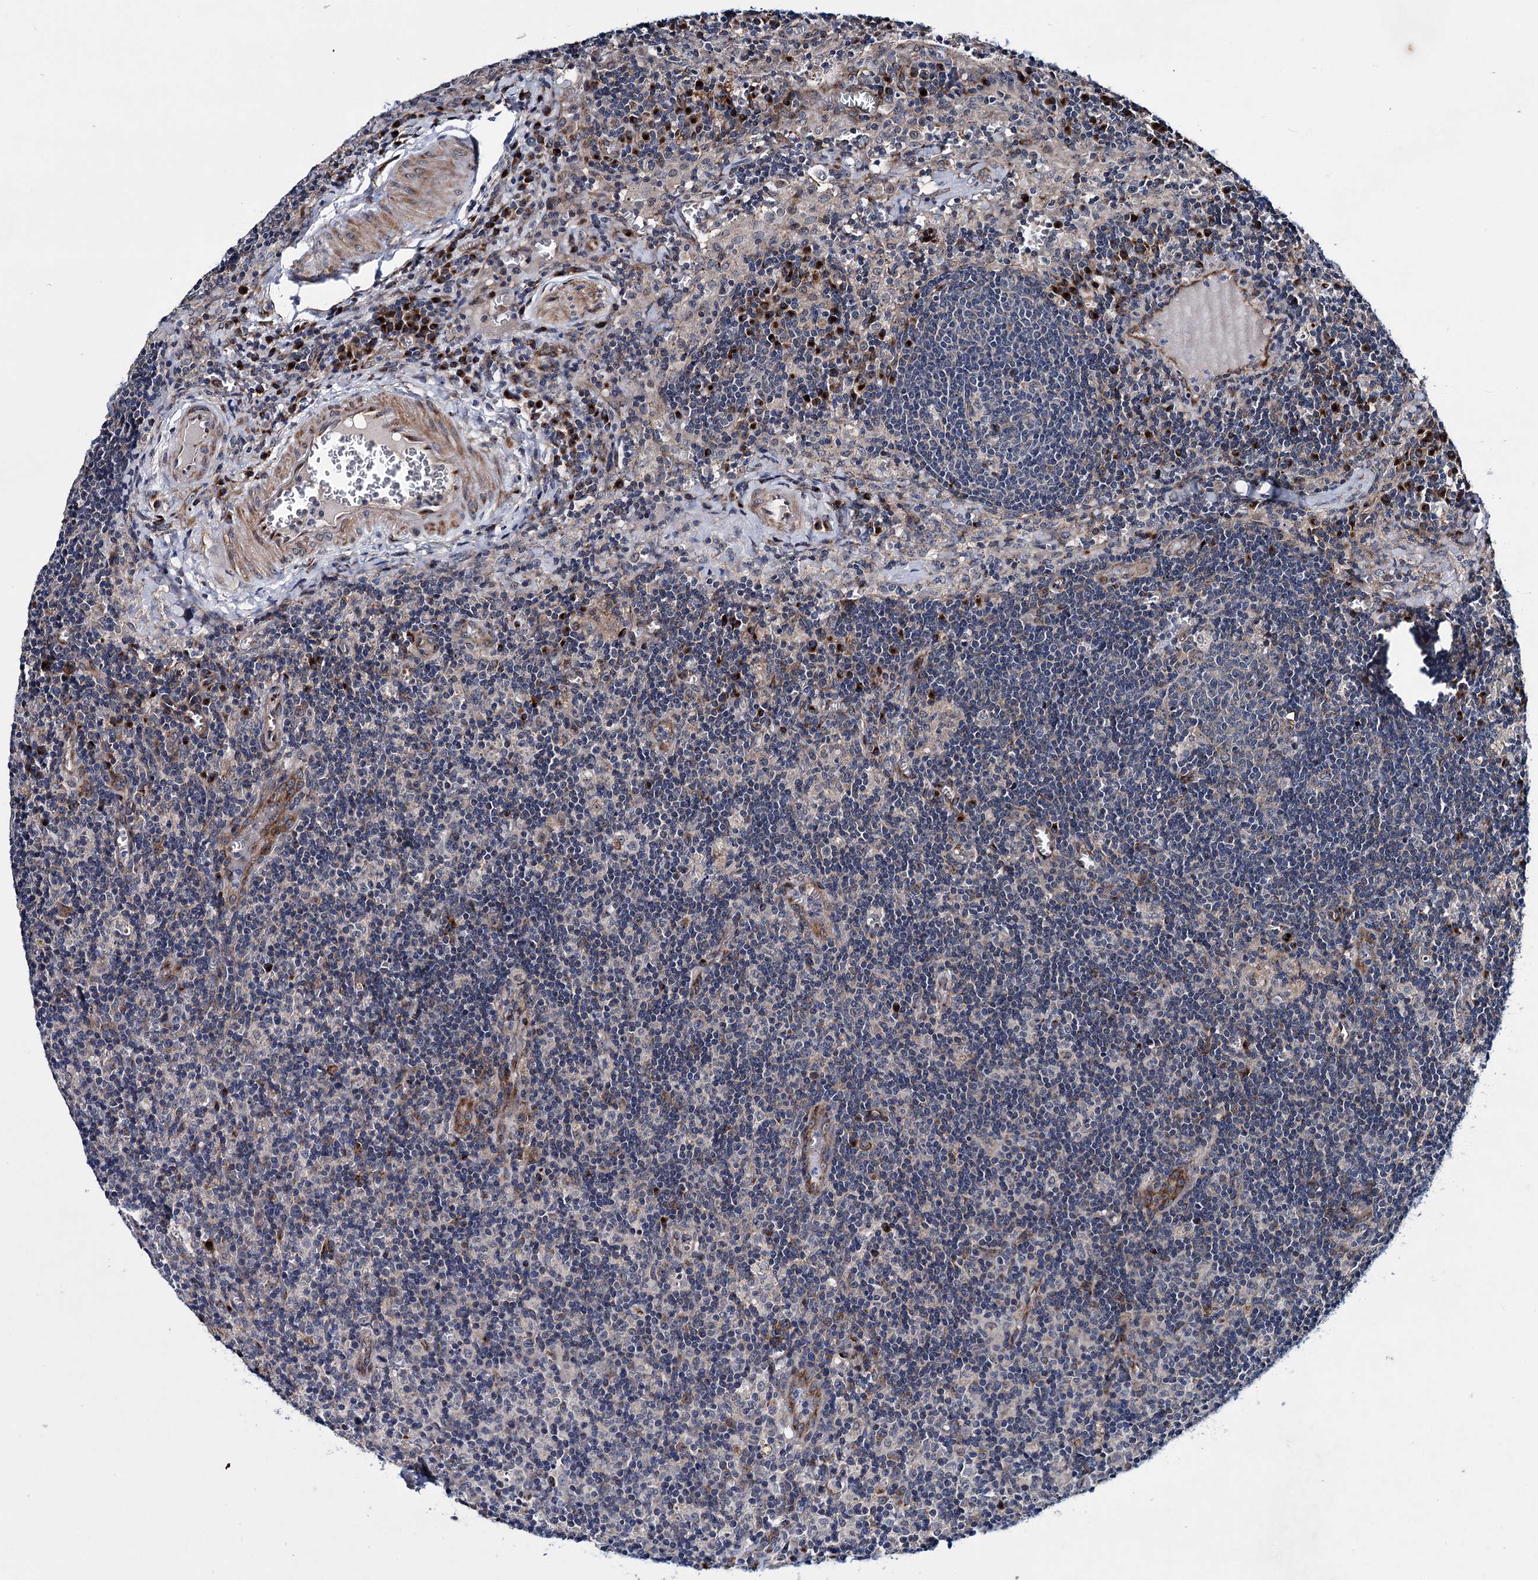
{"staining": {"intensity": "negative", "quantity": "none", "location": "none"}, "tissue": "lymph node", "cell_type": "Germinal center cells", "image_type": "normal", "snomed": [{"axis": "morphology", "description": "Normal tissue, NOS"}, {"axis": "topography", "description": "Lymph node"}], "caption": "Normal lymph node was stained to show a protein in brown. There is no significant staining in germinal center cells. Brightfield microscopy of IHC stained with DAB (3,3'-diaminobenzidine) (brown) and hematoxylin (blue), captured at high magnification.", "gene": "EYA4", "patient": {"sex": "male", "age": 58}}